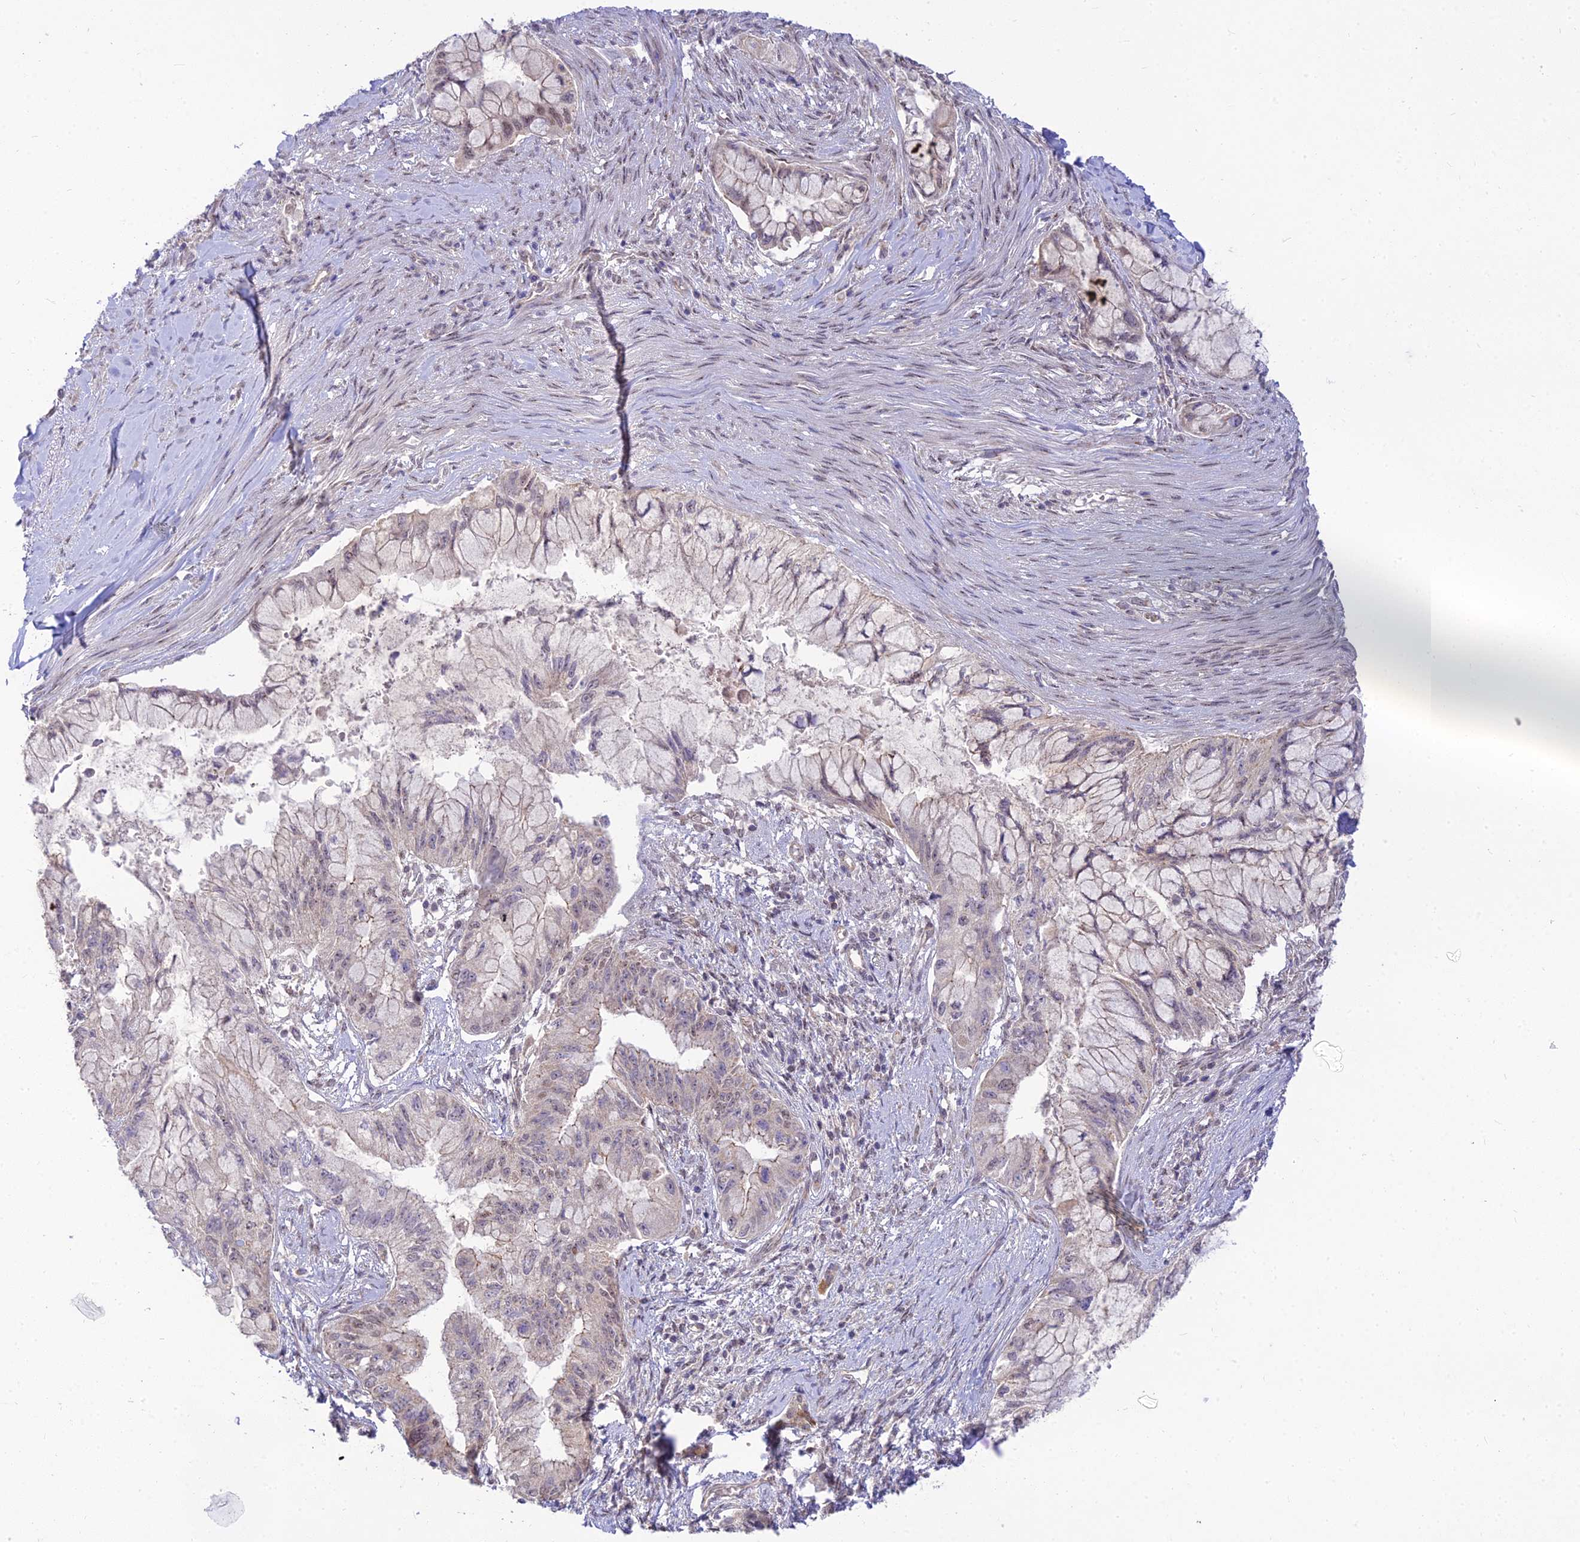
{"staining": {"intensity": "weak", "quantity": "<25%", "location": "nuclear"}, "tissue": "pancreatic cancer", "cell_type": "Tumor cells", "image_type": "cancer", "snomed": [{"axis": "morphology", "description": "Adenocarcinoma, NOS"}, {"axis": "topography", "description": "Pancreas"}], "caption": "Immunohistochemistry image of pancreatic cancer (adenocarcinoma) stained for a protein (brown), which displays no positivity in tumor cells. Nuclei are stained in blue.", "gene": "MICOS13", "patient": {"sex": "male", "age": 48}}